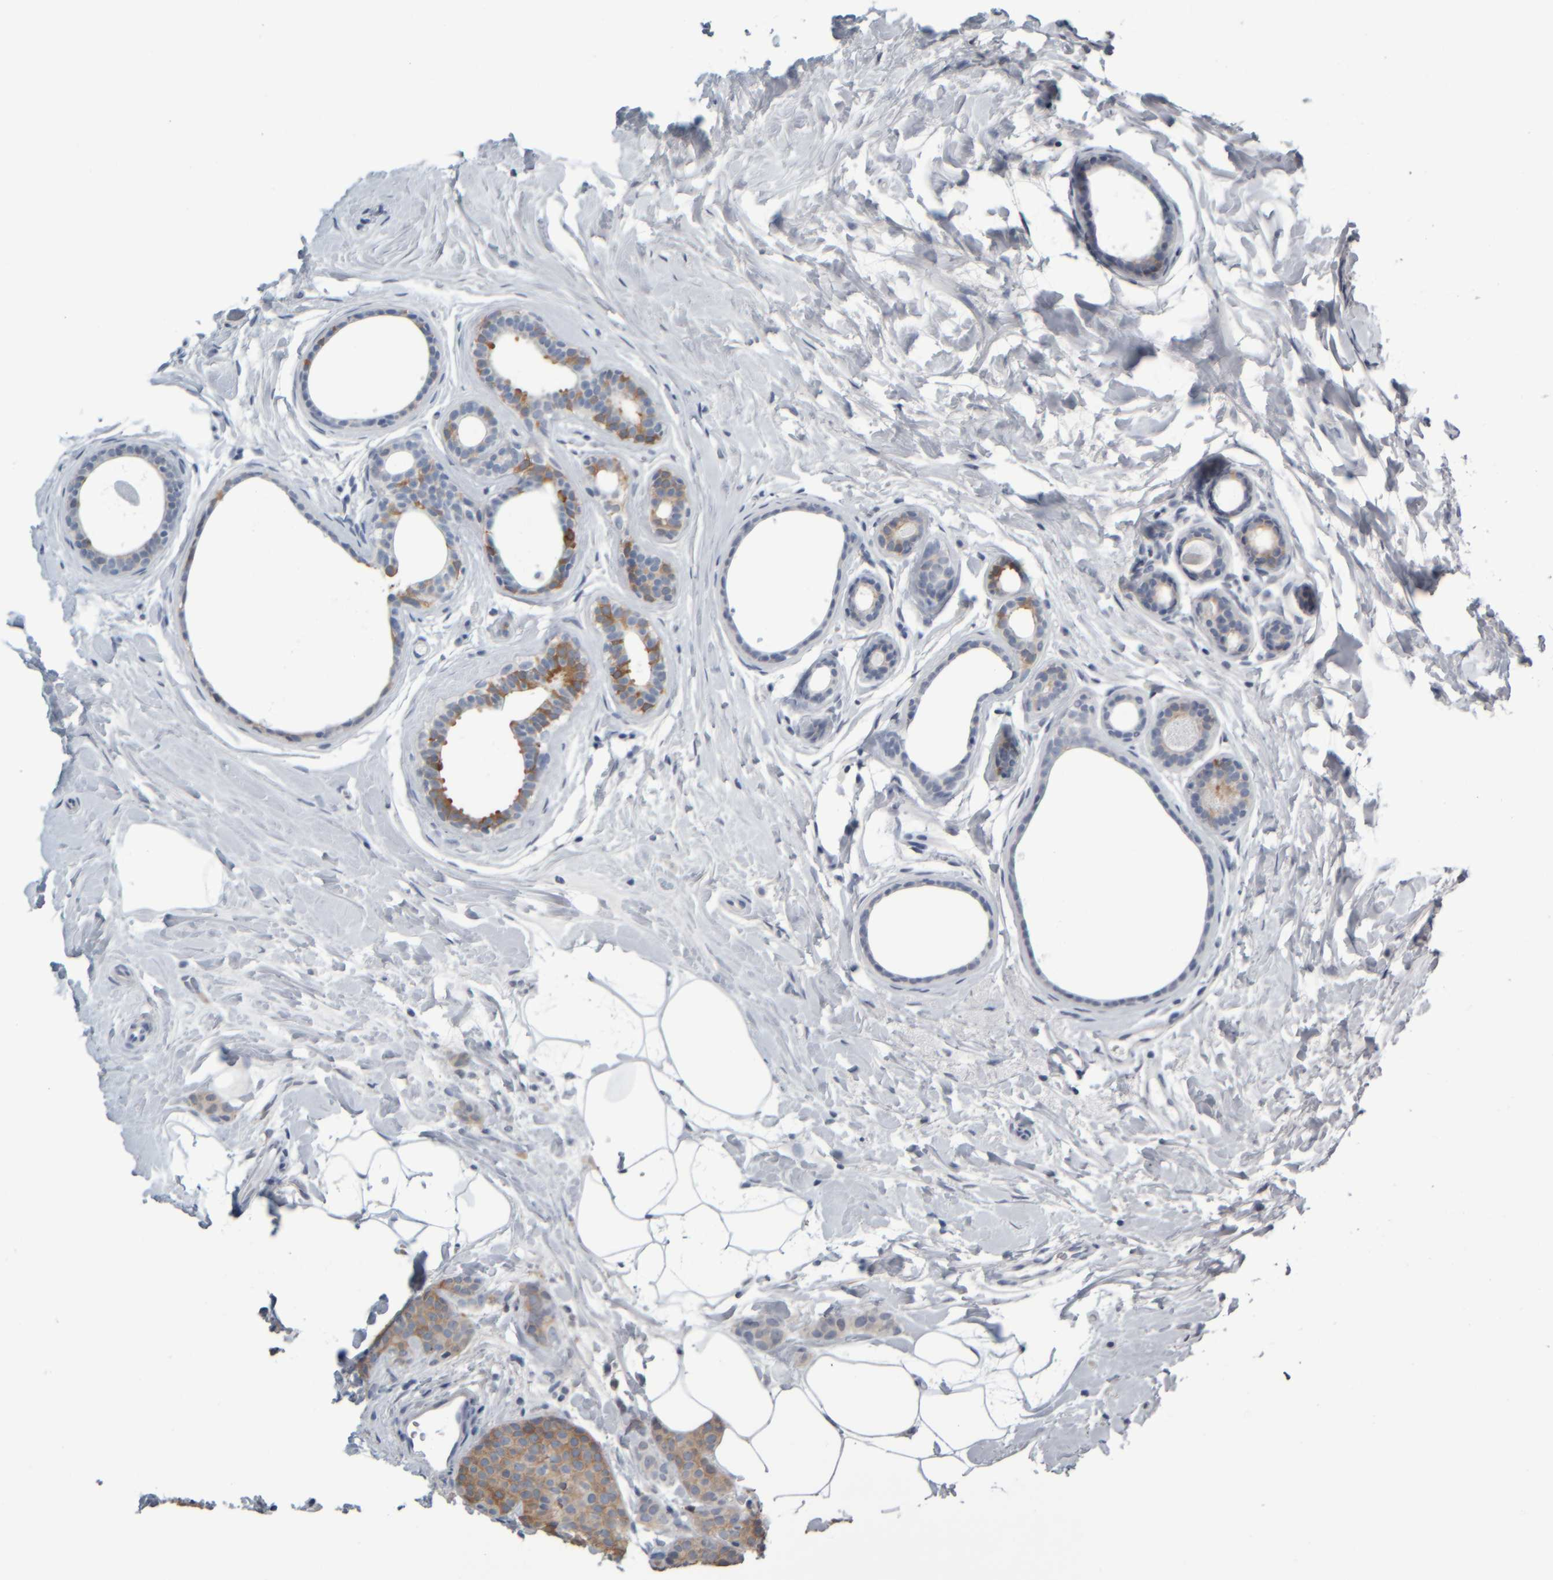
{"staining": {"intensity": "moderate", "quantity": ">75%", "location": "cytoplasmic/membranous"}, "tissue": "breast cancer", "cell_type": "Tumor cells", "image_type": "cancer", "snomed": [{"axis": "morphology", "description": "Lobular carcinoma, in situ"}, {"axis": "morphology", "description": "Lobular carcinoma"}, {"axis": "topography", "description": "Breast"}], "caption": "This is an image of IHC staining of breast cancer, which shows moderate staining in the cytoplasmic/membranous of tumor cells.", "gene": "COL14A1", "patient": {"sex": "female", "age": 41}}